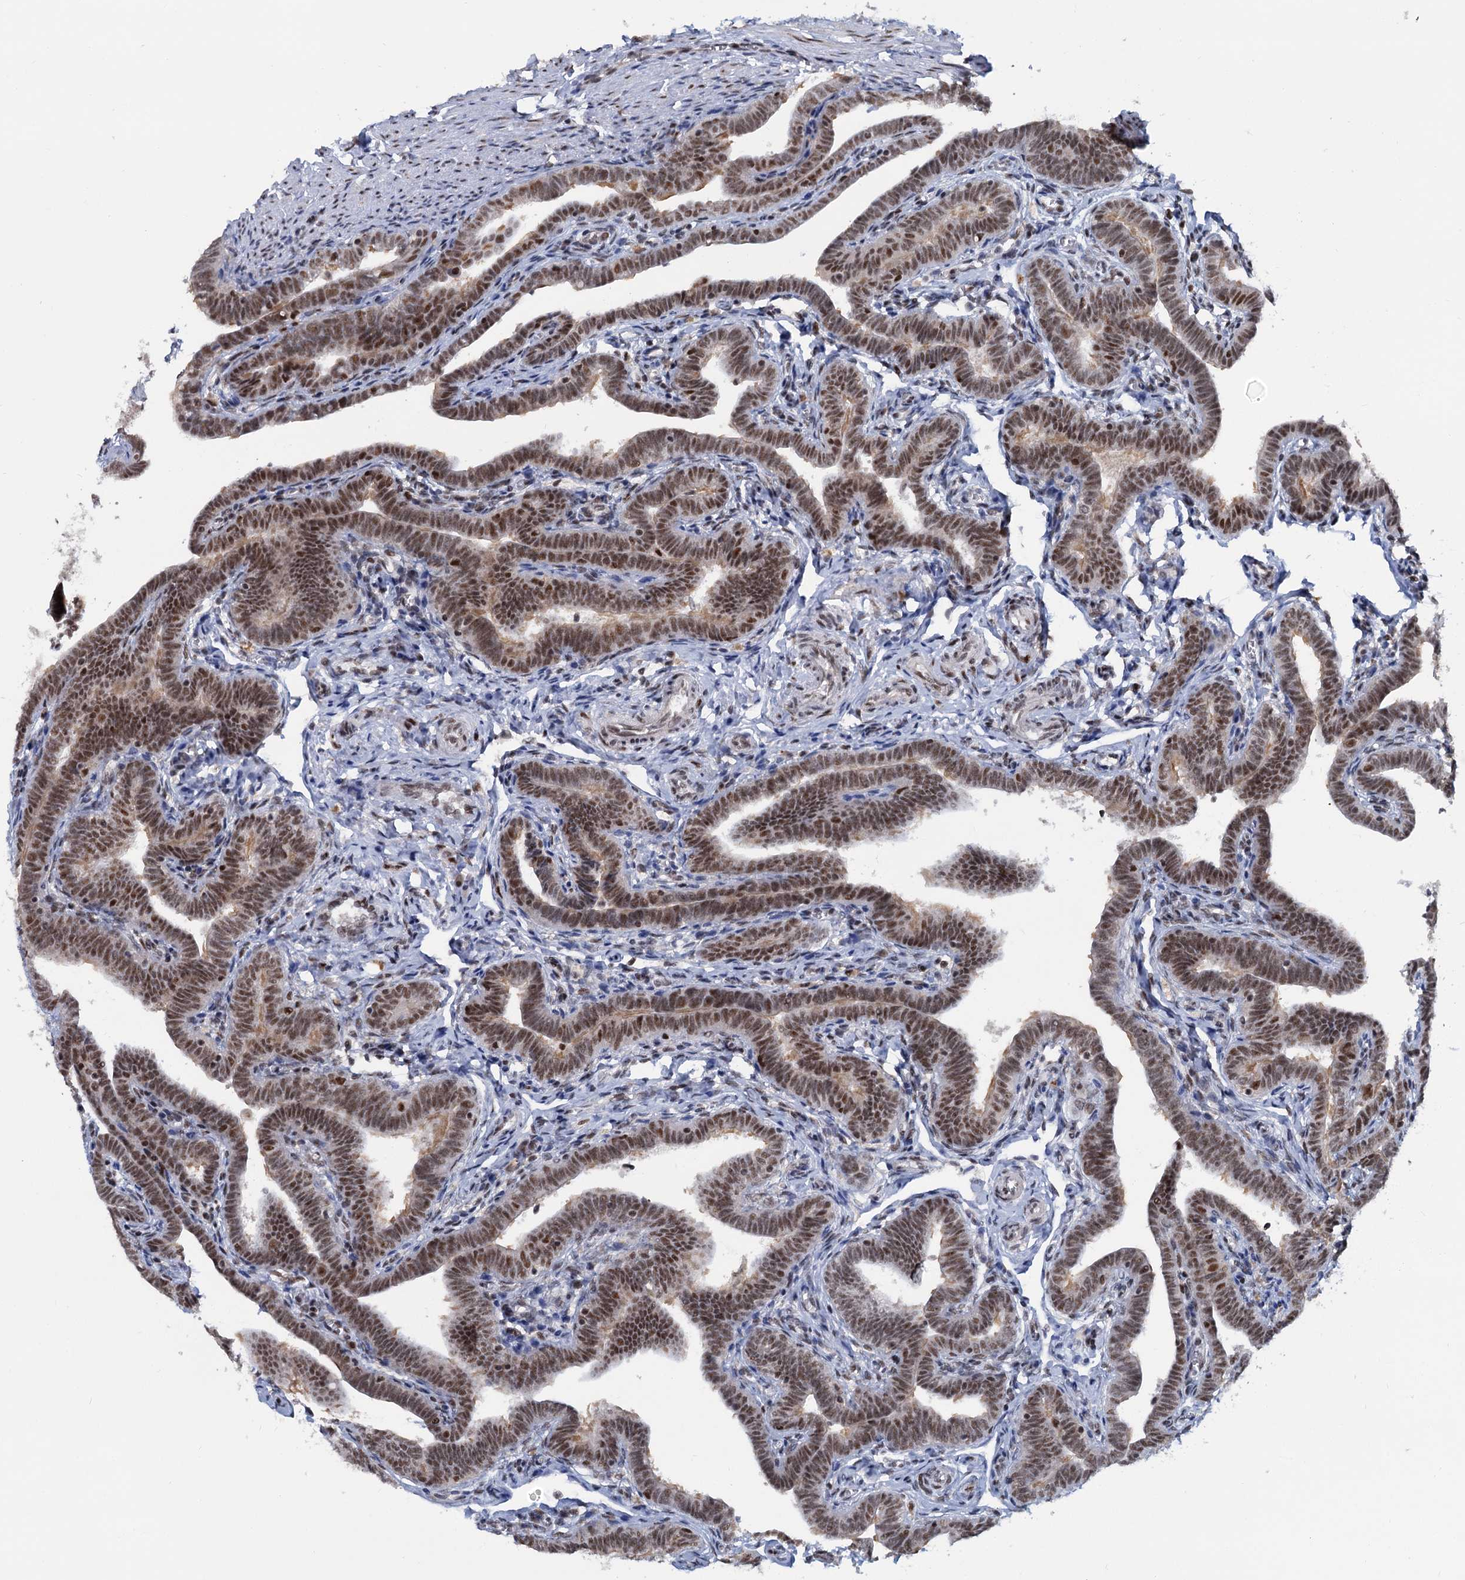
{"staining": {"intensity": "moderate", "quantity": ">75%", "location": "cytoplasmic/membranous,nuclear"}, "tissue": "fallopian tube", "cell_type": "Glandular cells", "image_type": "normal", "snomed": [{"axis": "morphology", "description": "Normal tissue, NOS"}, {"axis": "topography", "description": "Fallopian tube"}], "caption": "Immunohistochemistry (IHC) micrograph of normal fallopian tube: fallopian tube stained using immunohistochemistry (IHC) displays medium levels of moderate protein expression localized specifically in the cytoplasmic/membranous,nuclear of glandular cells, appearing as a cytoplasmic/membranous,nuclear brown color.", "gene": "WBP4", "patient": {"sex": "female", "age": 36}}